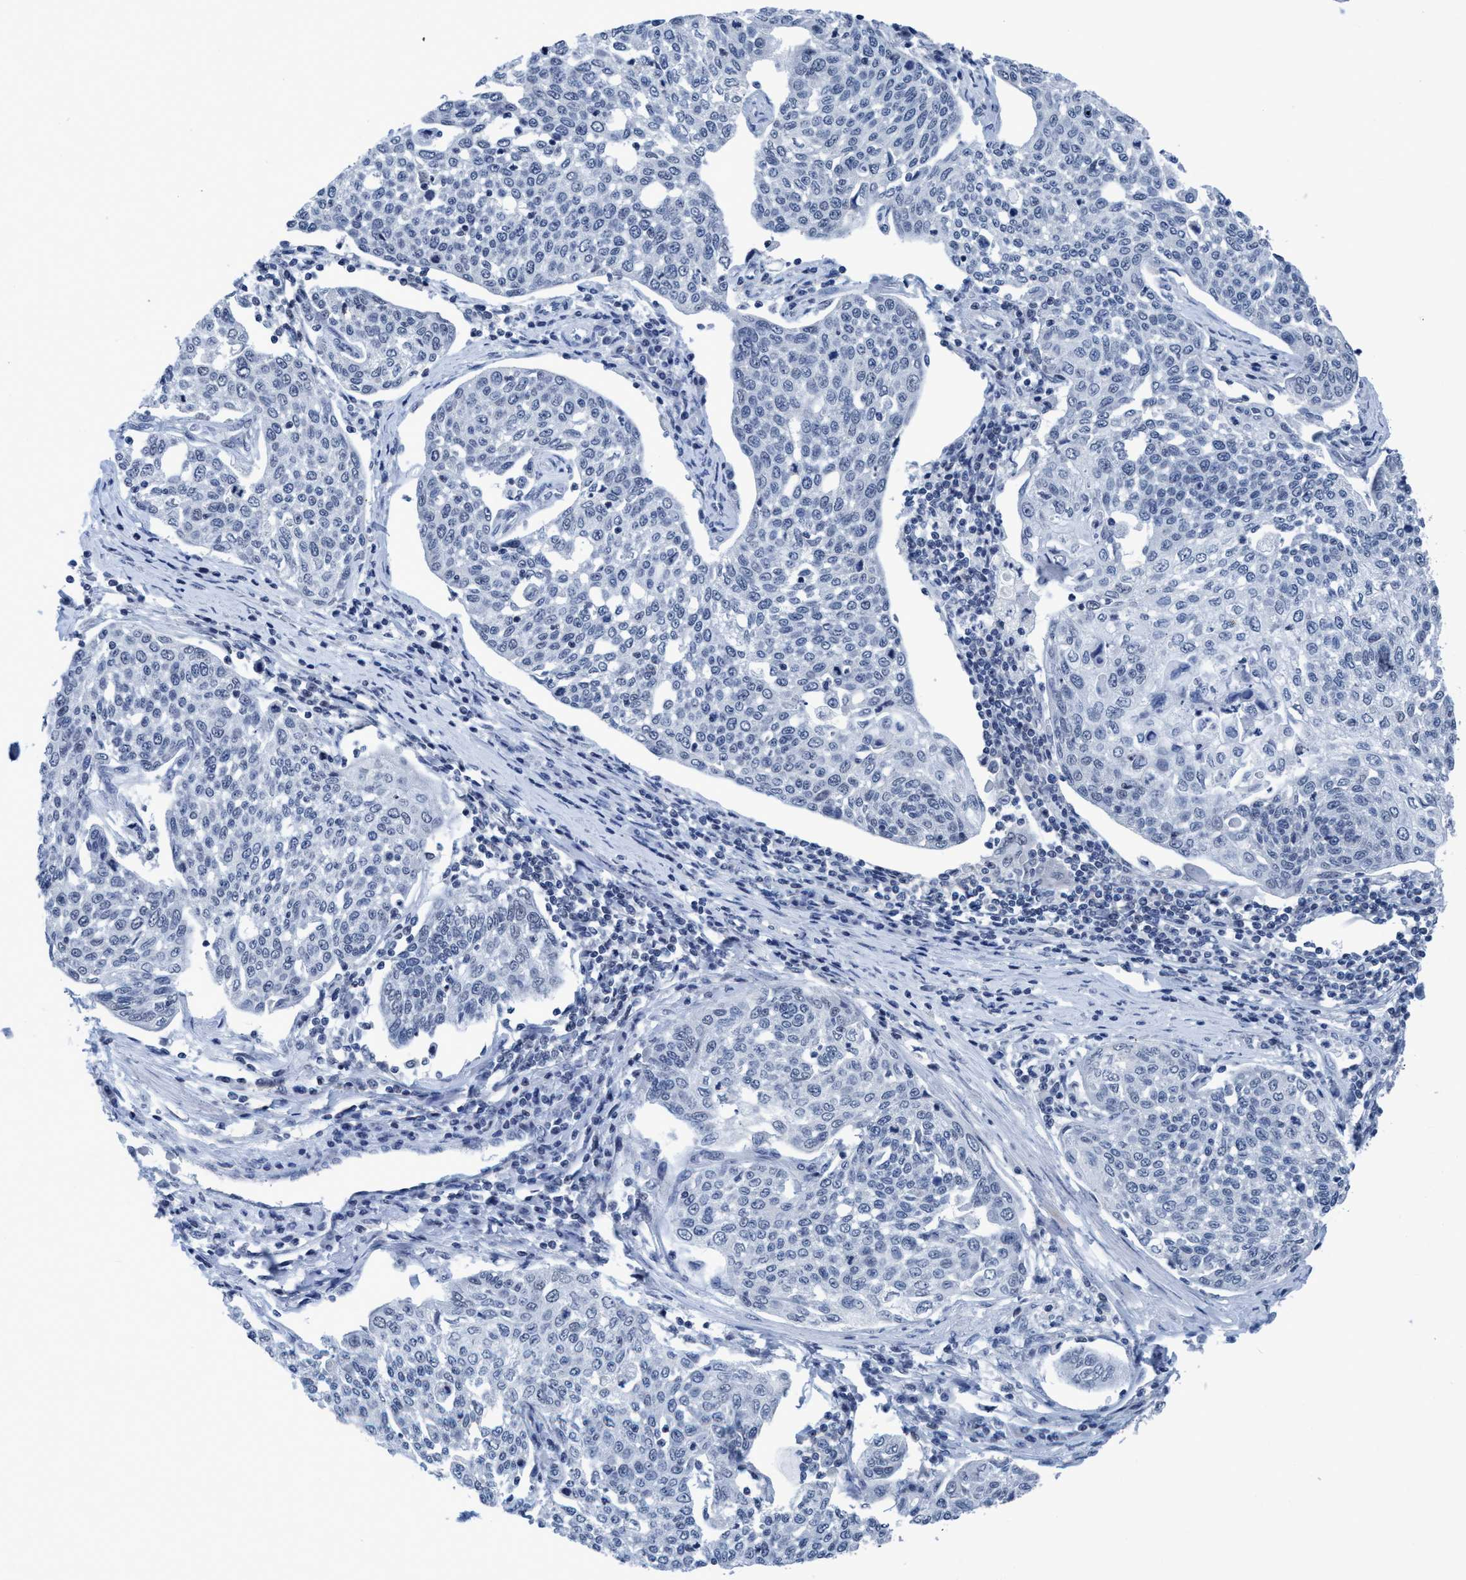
{"staining": {"intensity": "negative", "quantity": "none", "location": "none"}, "tissue": "cervical cancer", "cell_type": "Tumor cells", "image_type": "cancer", "snomed": [{"axis": "morphology", "description": "Squamous cell carcinoma, NOS"}, {"axis": "topography", "description": "Cervix"}], "caption": "Tumor cells are negative for protein expression in human cervical cancer (squamous cell carcinoma).", "gene": "DNAI1", "patient": {"sex": "female", "age": 34}}